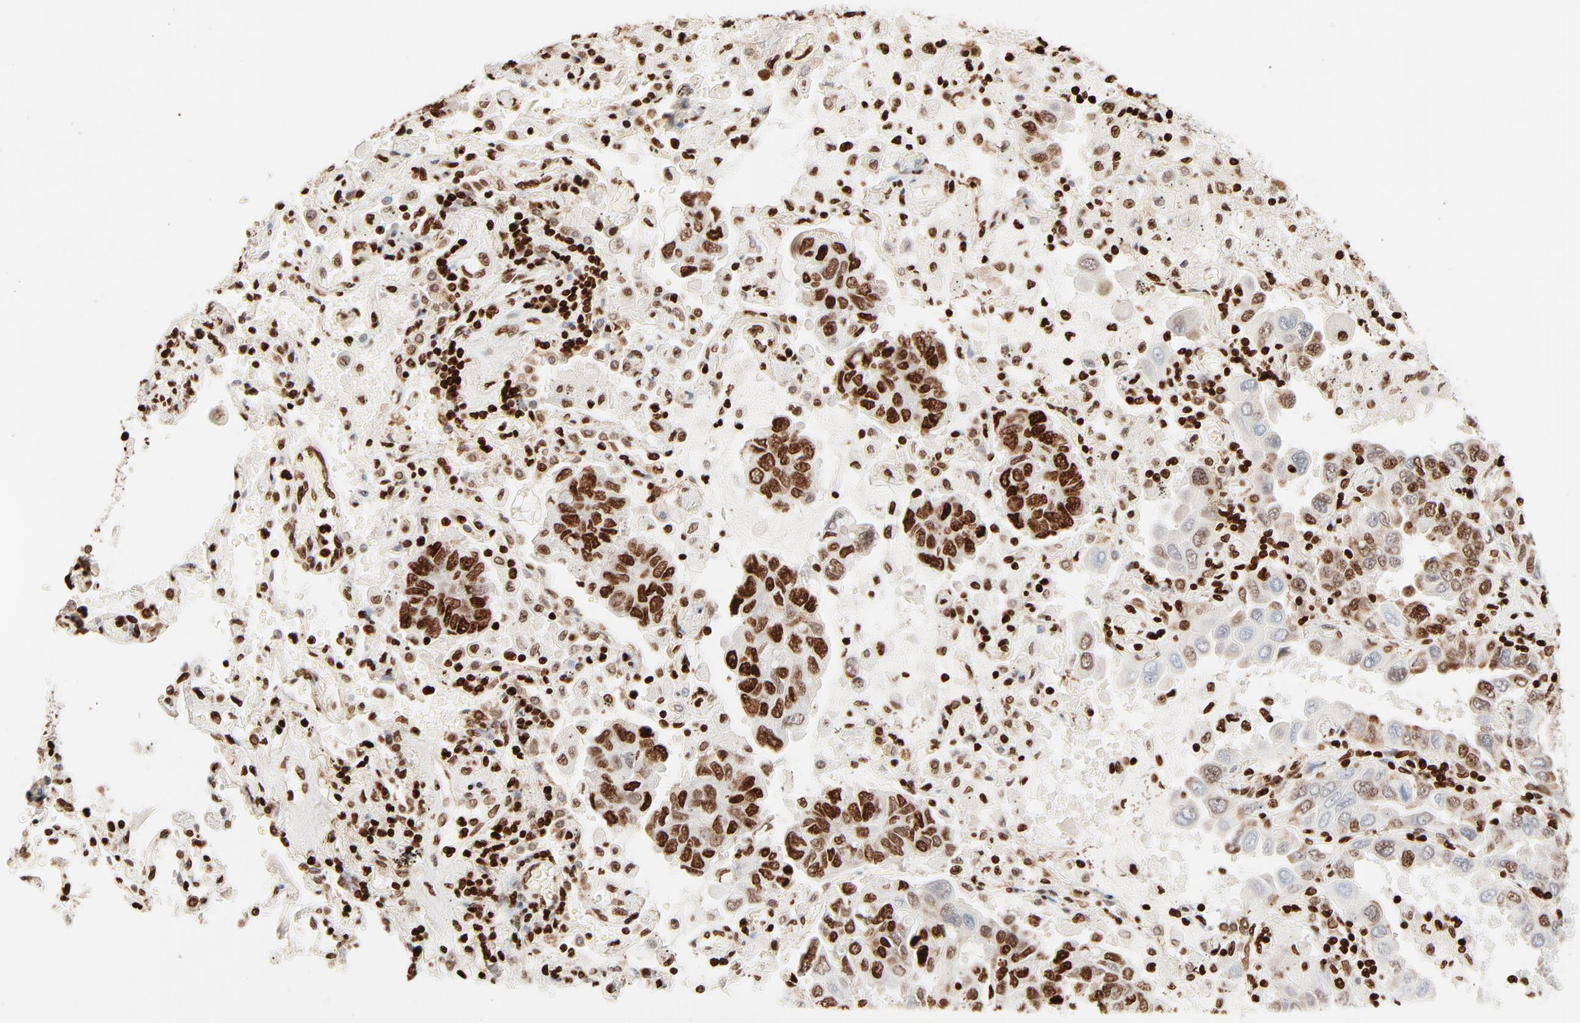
{"staining": {"intensity": "strong", "quantity": ">75%", "location": "nuclear"}, "tissue": "lung cancer", "cell_type": "Tumor cells", "image_type": "cancer", "snomed": [{"axis": "morphology", "description": "Adenocarcinoma, NOS"}, {"axis": "topography", "description": "Lung"}], "caption": "Protein expression analysis of lung cancer (adenocarcinoma) shows strong nuclear expression in approximately >75% of tumor cells.", "gene": "HMGB2", "patient": {"sex": "male", "age": 64}}